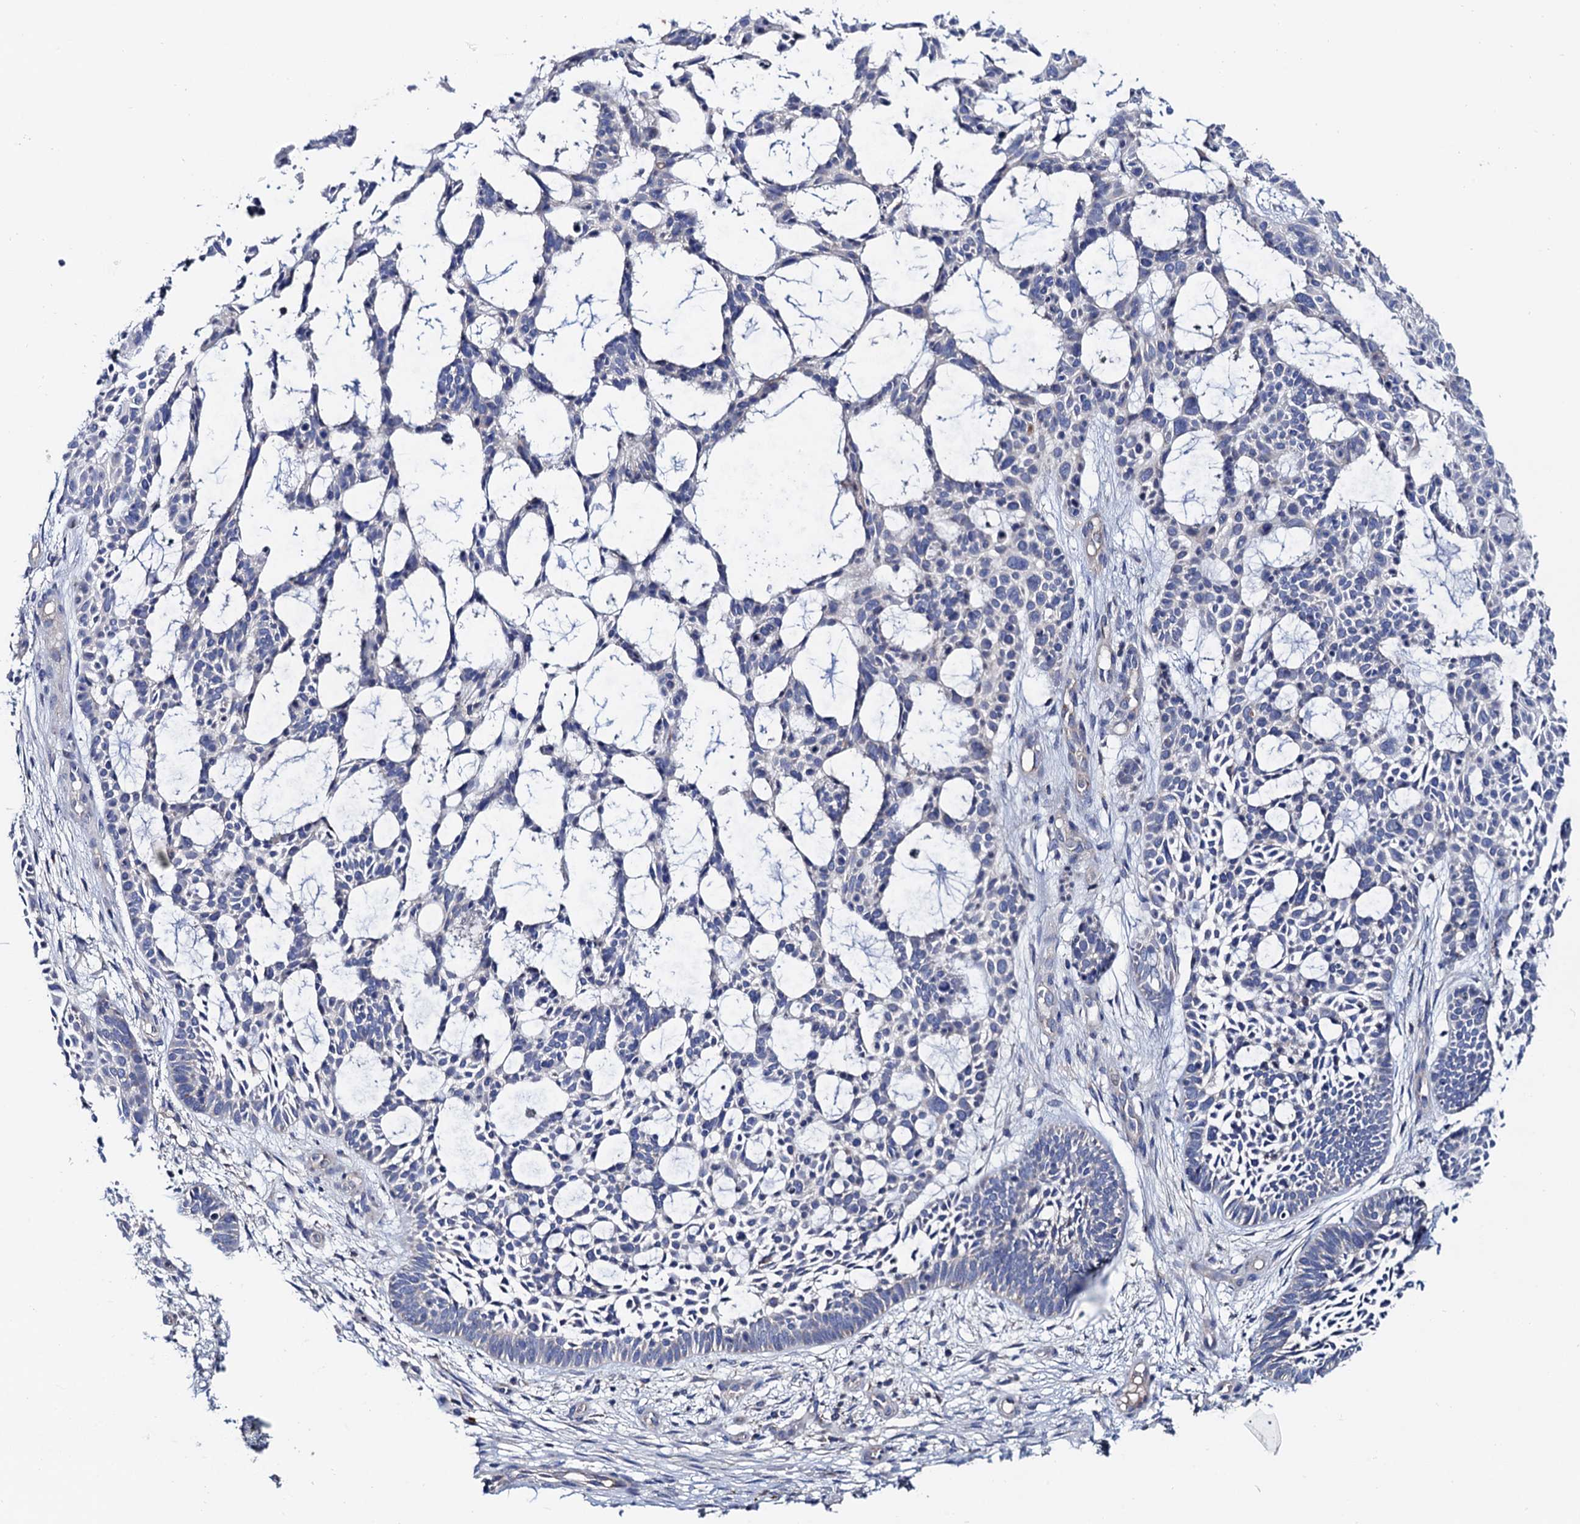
{"staining": {"intensity": "negative", "quantity": "none", "location": "none"}, "tissue": "skin cancer", "cell_type": "Tumor cells", "image_type": "cancer", "snomed": [{"axis": "morphology", "description": "Basal cell carcinoma"}, {"axis": "topography", "description": "Skin"}], "caption": "A micrograph of human skin cancer (basal cell carcinoma) is negative for staining in tumor cells.", "gene": "MRPL48", "patient": {"sex": "male", "age": 89}}